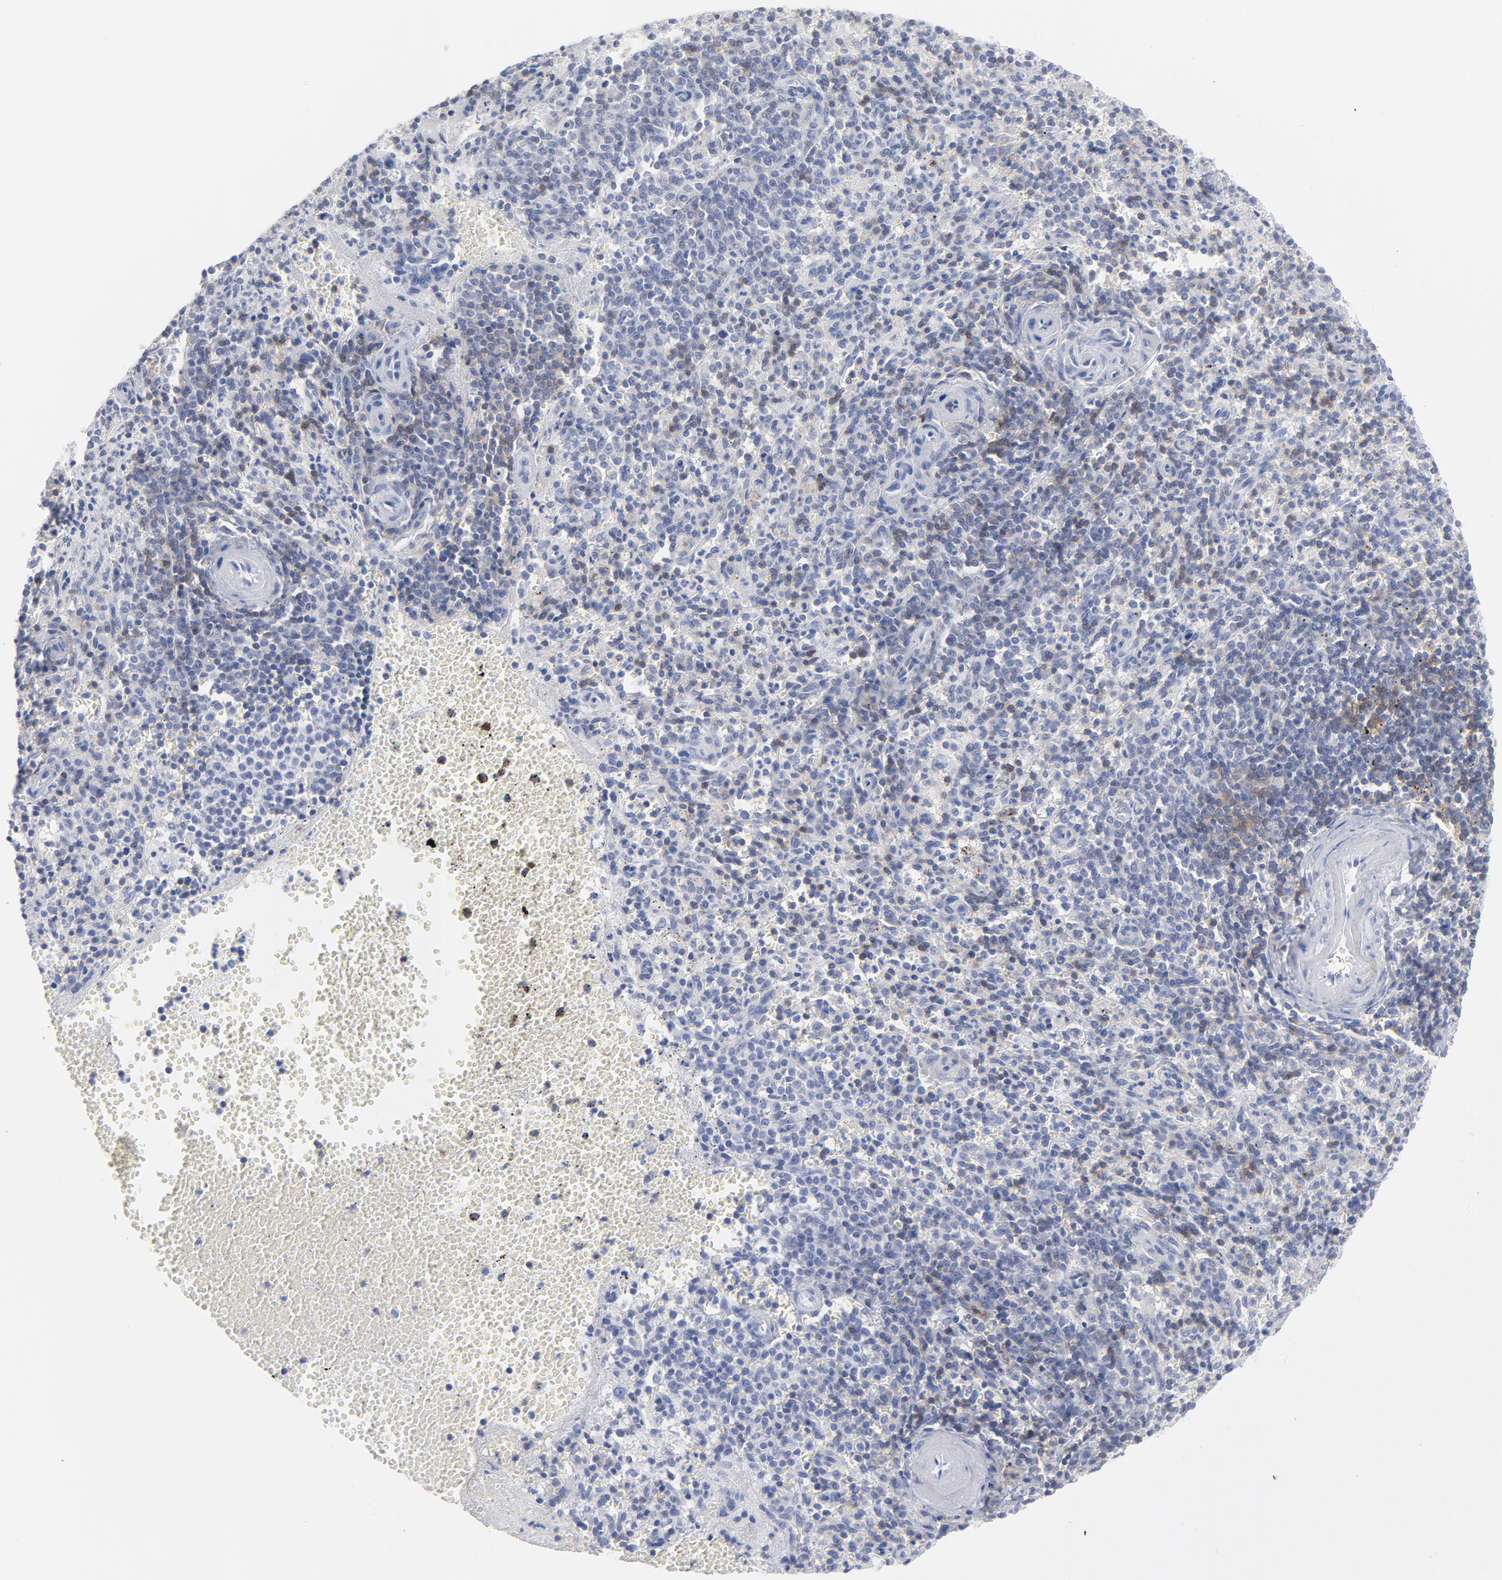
{"staining": {"intensity": "weak", "quantity": "25%-75%", "location": "cytoplasmic/membranous"}, "tissue": "spleen", "cell_type": "Cells in red pulp", "image_type": "normal", "snomed": [{"axis": "morphology", "description": "Normal tissue, NOS"}, {"axis": "topography", "description": "Spleen"}], "caption": "Human spleen stained with a brown dye reveals weak cytoplasmic/membranous positive positivity in approximately 25%-75% of cells in red pulp.", "gene": "P2RY8", "patient": {"sex": "male", "age": 72}}